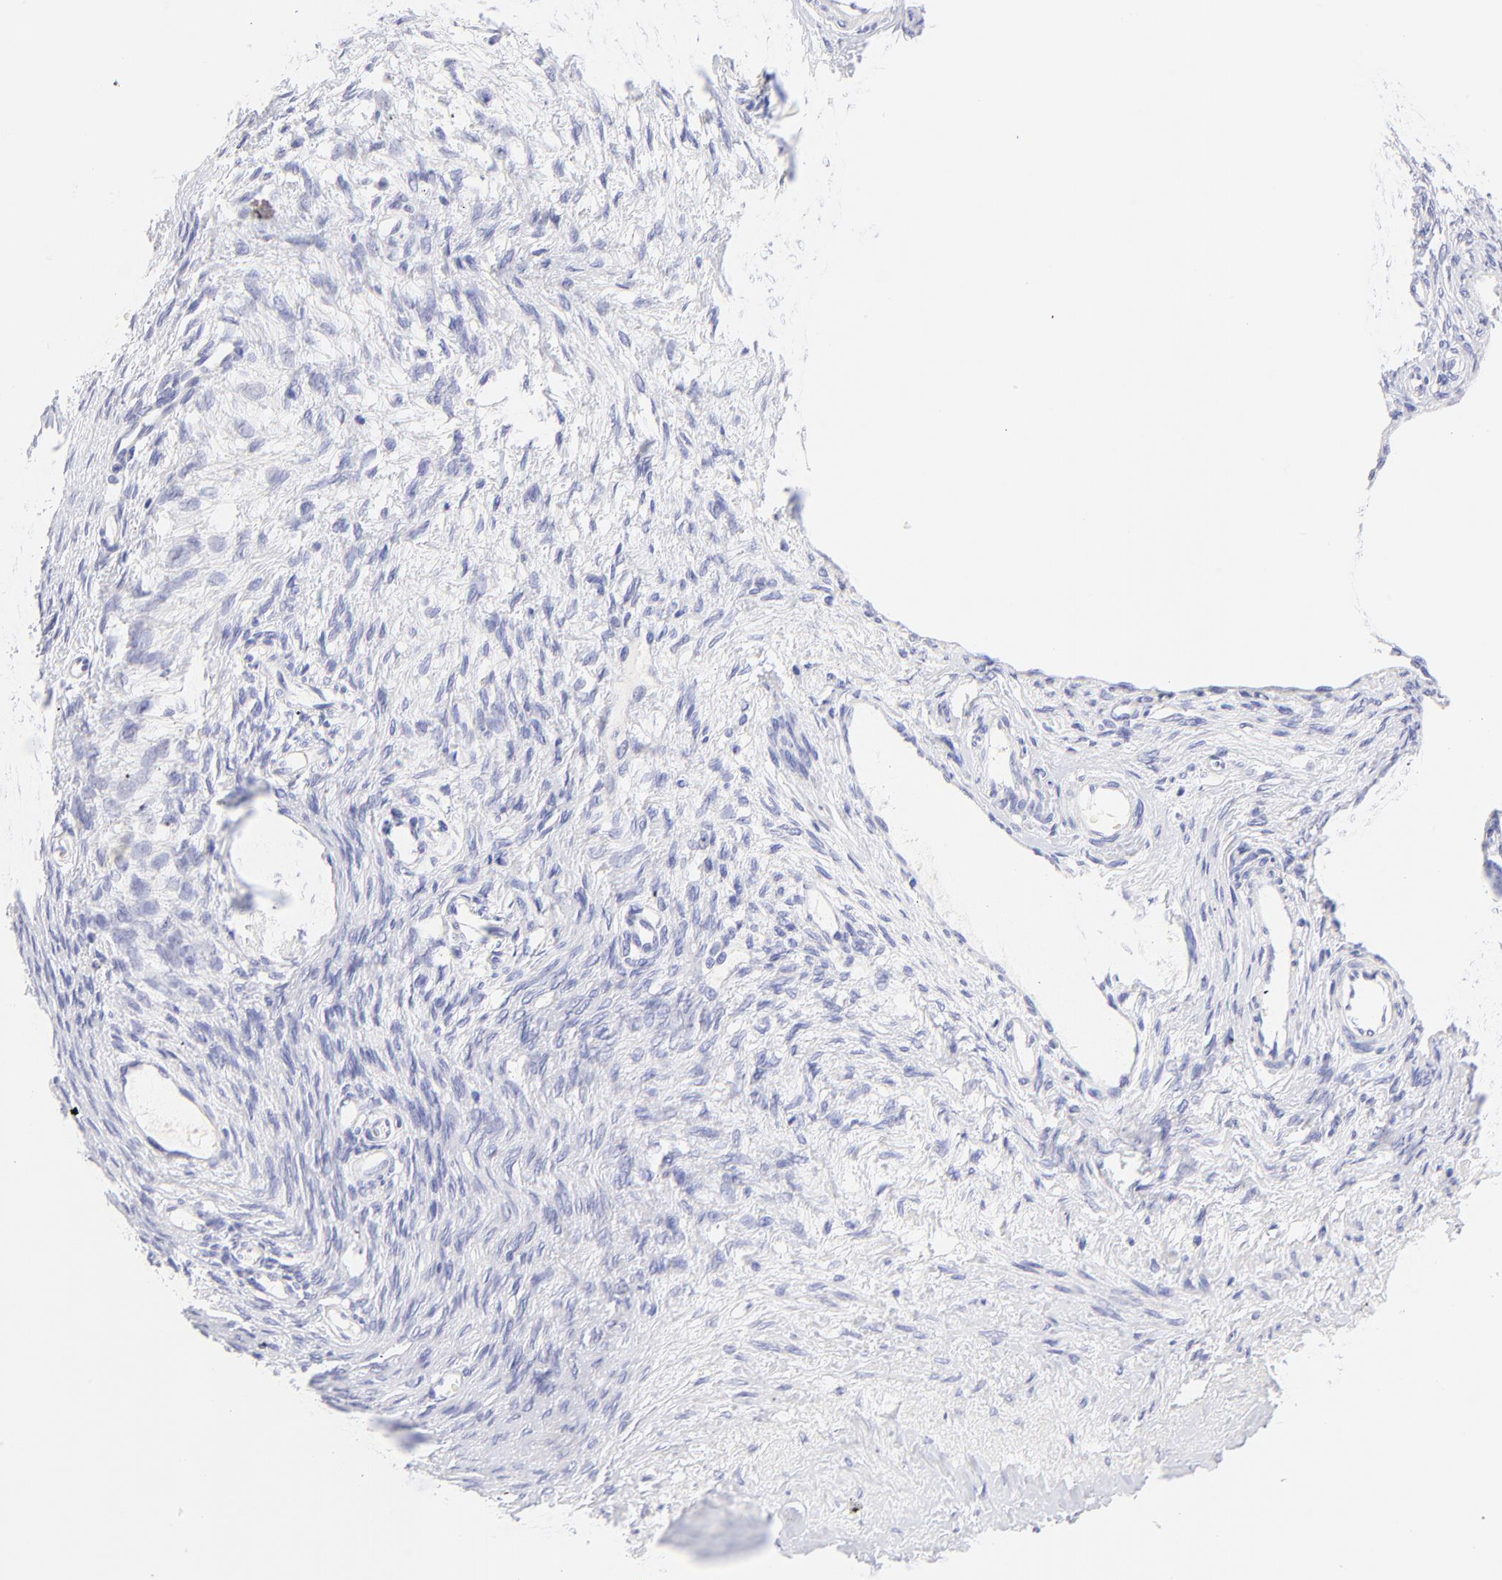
{"staining": {"intensity": "negative", "quantity": "none", "location": "none"}, "tissue": "ovarian cancer", "cell_type": "Tumor cells", "image_type": "cancer", "snomed": [{"axis": "morphology", "description": "Cystadenocarcinoma, mucinous, NOS"}, {"axis": "topography", "description": "Ovary"}], "caption": "Immunohistochemistry of ovarian mucinous cystadenocarcinoma reveals no expression in tumor cells.", "gene": "FRMPD3", "patient": {"sex": "female", "age": 57}}